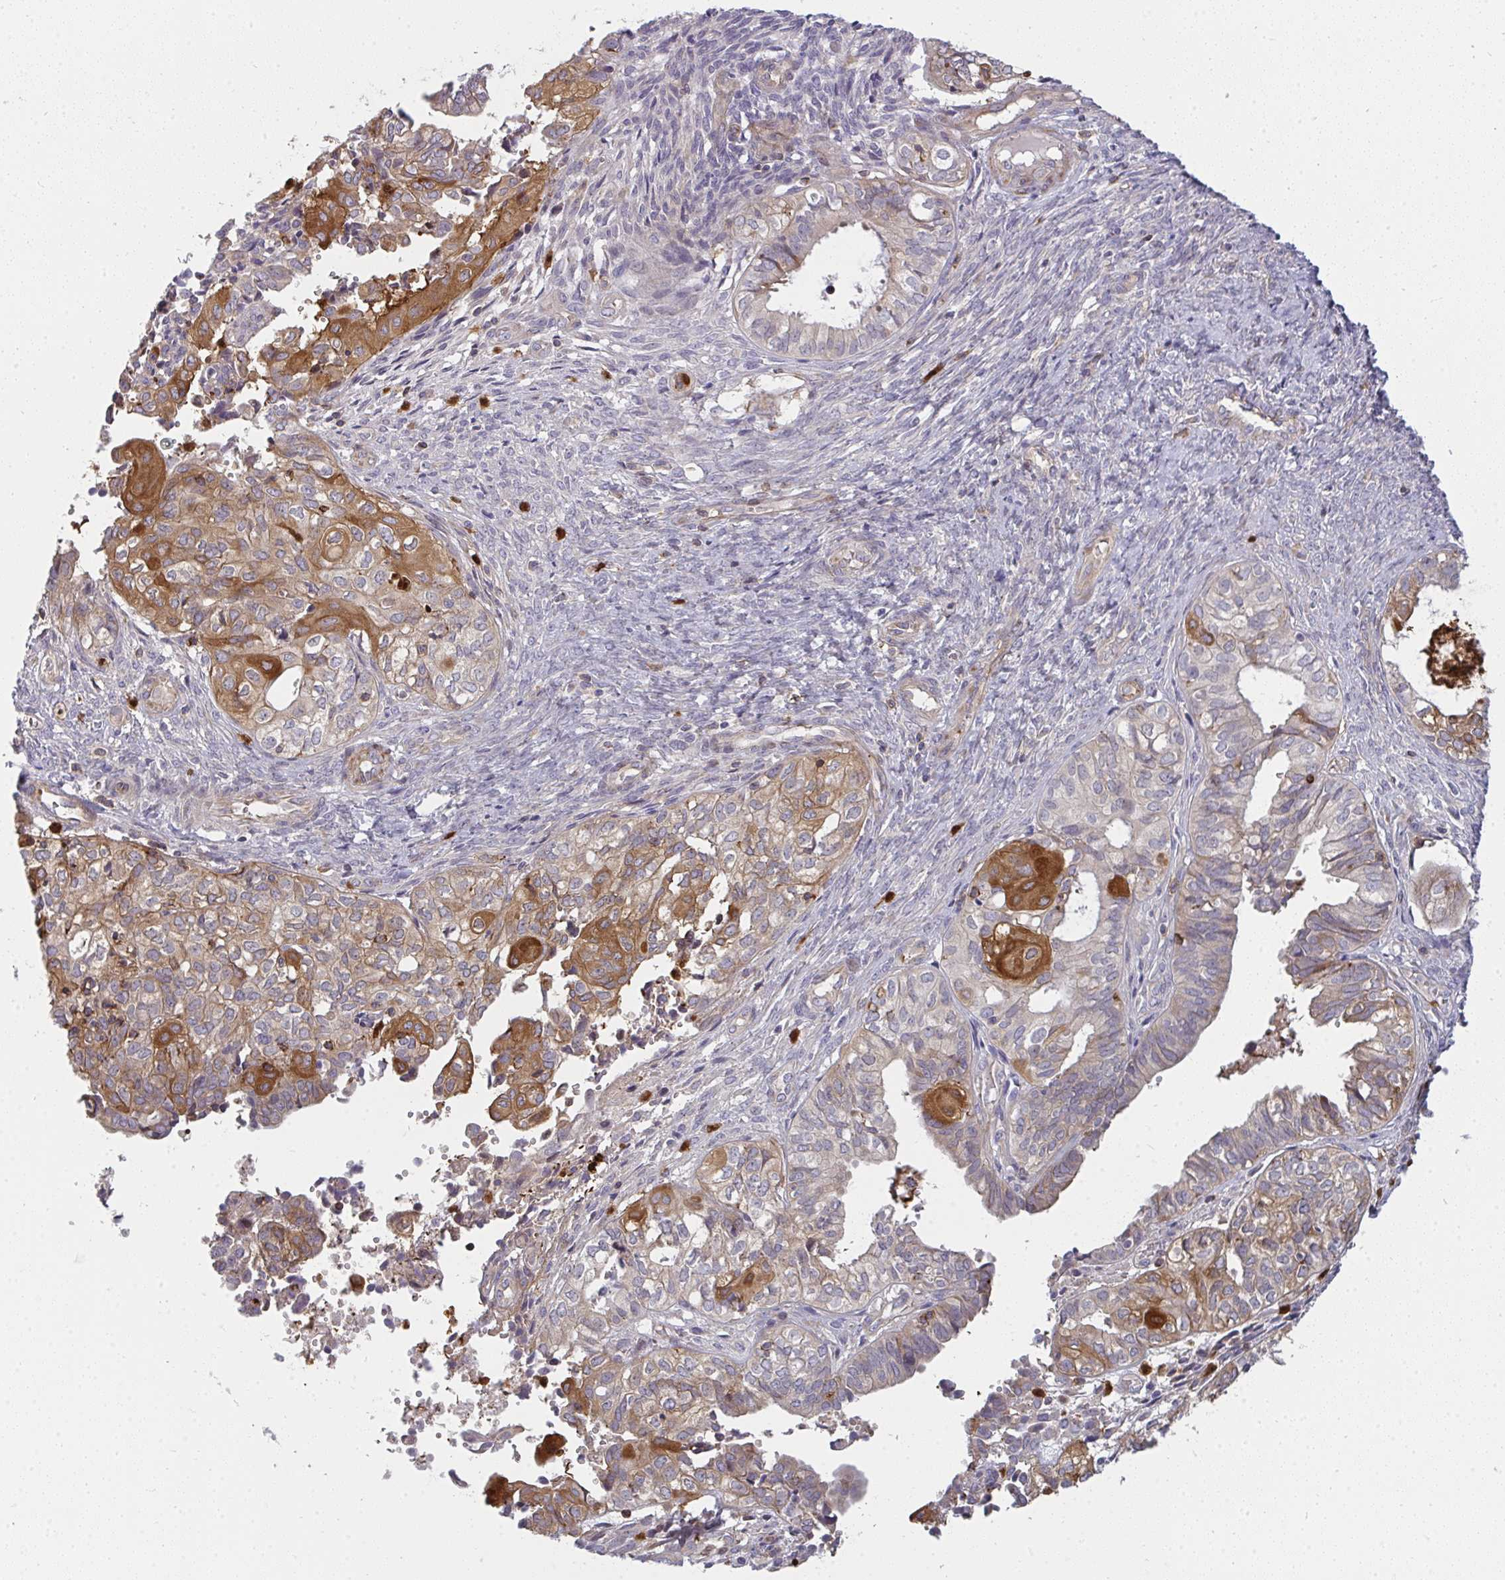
{"staining": {"intensity": "moderate", "quantity": "25%-75%", "location": "cytoplasmic/membranous"}, "tissue": "ovarian cancer", "cell_type": "Tumor cells", "image_type": "cancer", "snomed": [{"axis": "morphology", "description": "Carcinoma, endometroid"}, {"axis": "topography", "description": "Ovary"}], "caption": "Immunohistochemical staining of ovarian endometroid carcinoma shows medium levels of moderate cytoplasmic/membranous positivity in about 25%-75% of tumor cells. The staining is performed using DAB brown chromogen to label protein expression. The nuclei are counter-stained blue using hematoxylin.", "gene": "CSF3R", "patient": {"sex": "female", "age": 64}}